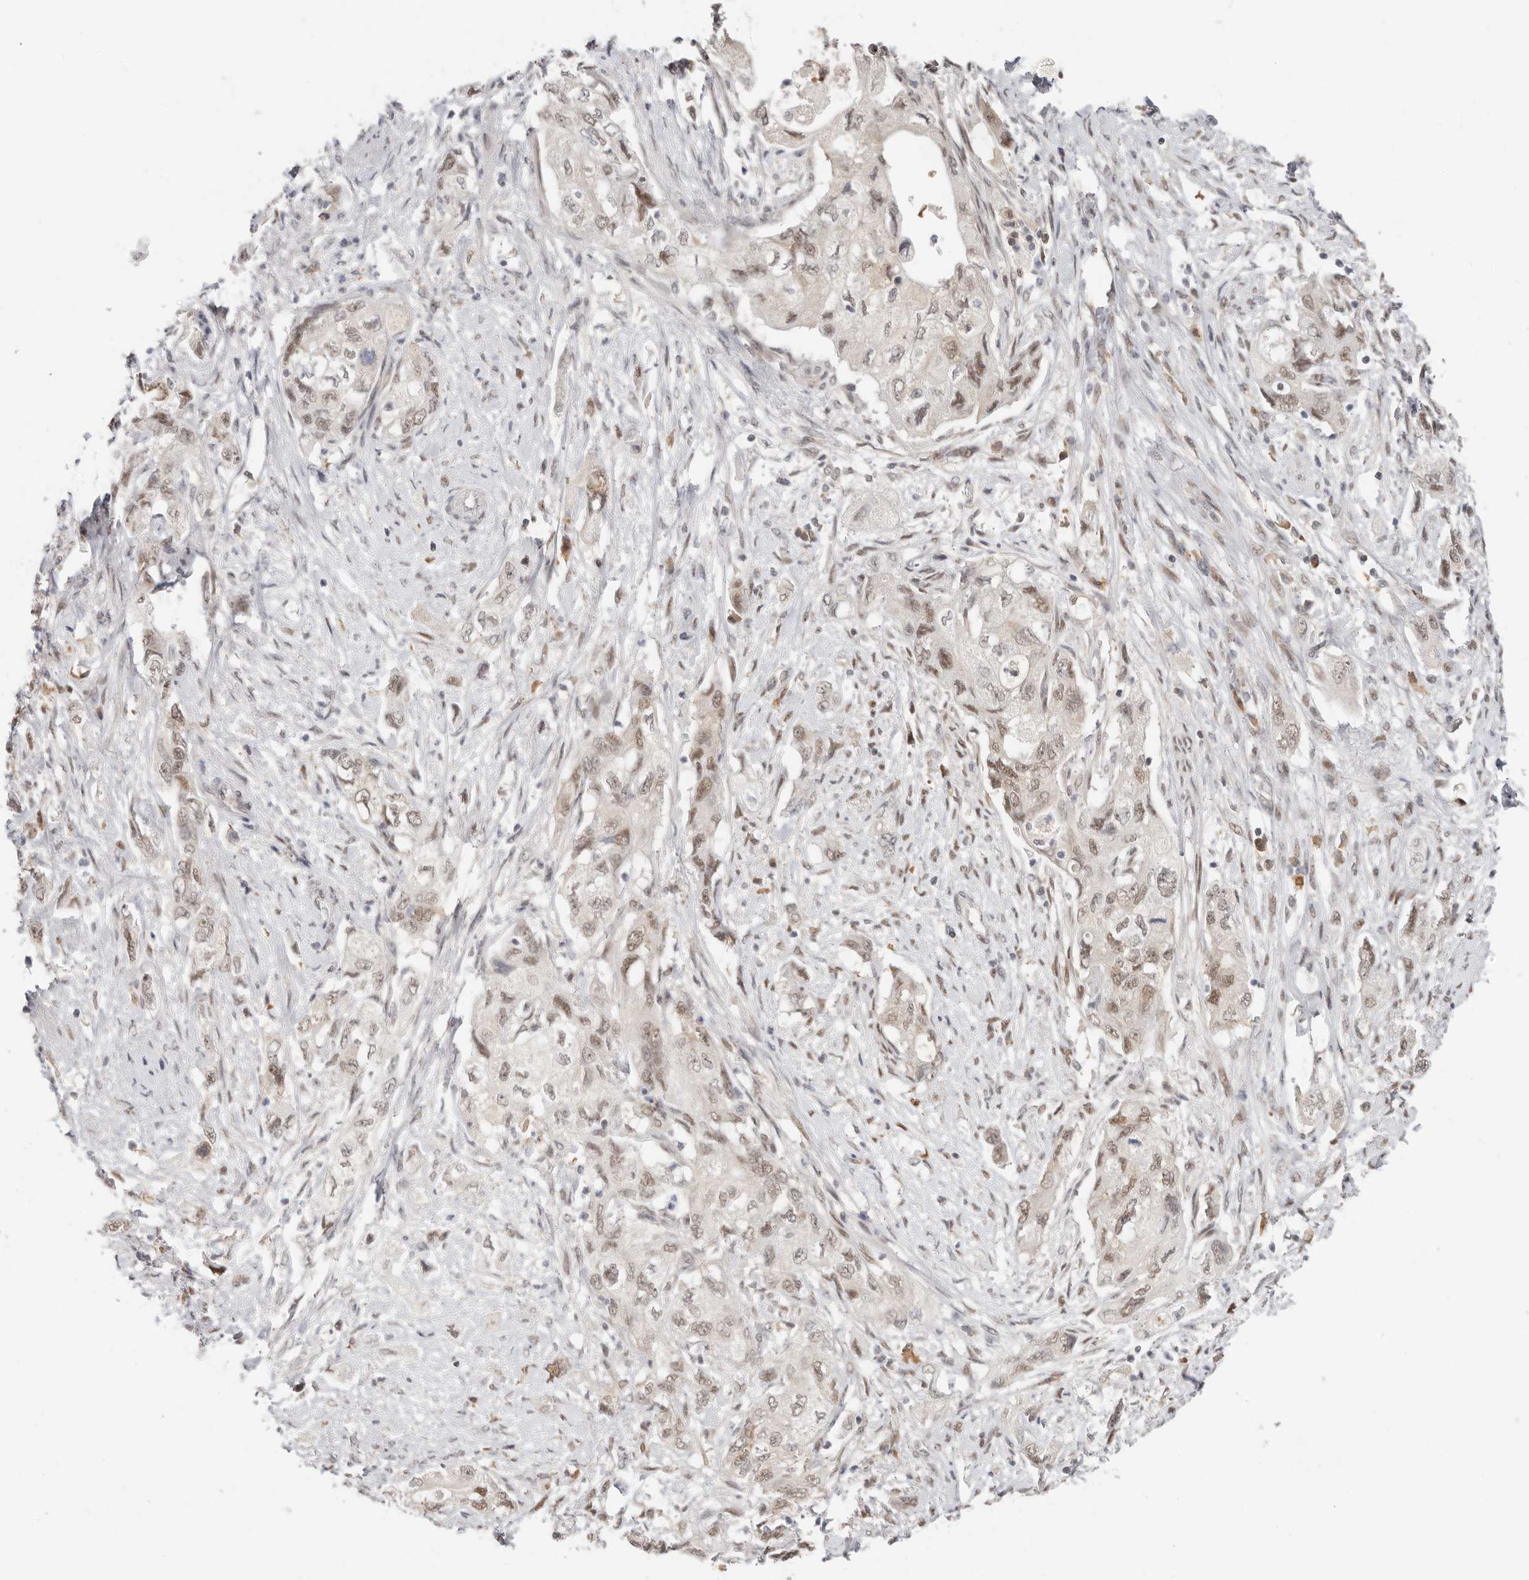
{"staining": {"intensity": "weak", "quantity": ">75%", "location": "nuclear"}, "tissue": "pancreatic cancer", "cell_type": "Tumor cells", "image_type": "cancer", "snomed": [{"axis": "morphology", "description": "Adenocarcinoma, NOS"}, {"axis": "topography", "description": "Pancreas"}], "caption": "Immunohistochemistry (DAB) staining of human pancreatic cancer (adenocarcinoma) exhibits weak nuclear protein staining in about >75% of tumor cells.", "gene": "LARP7", "patient": {"sex": "female", "age": 73}}